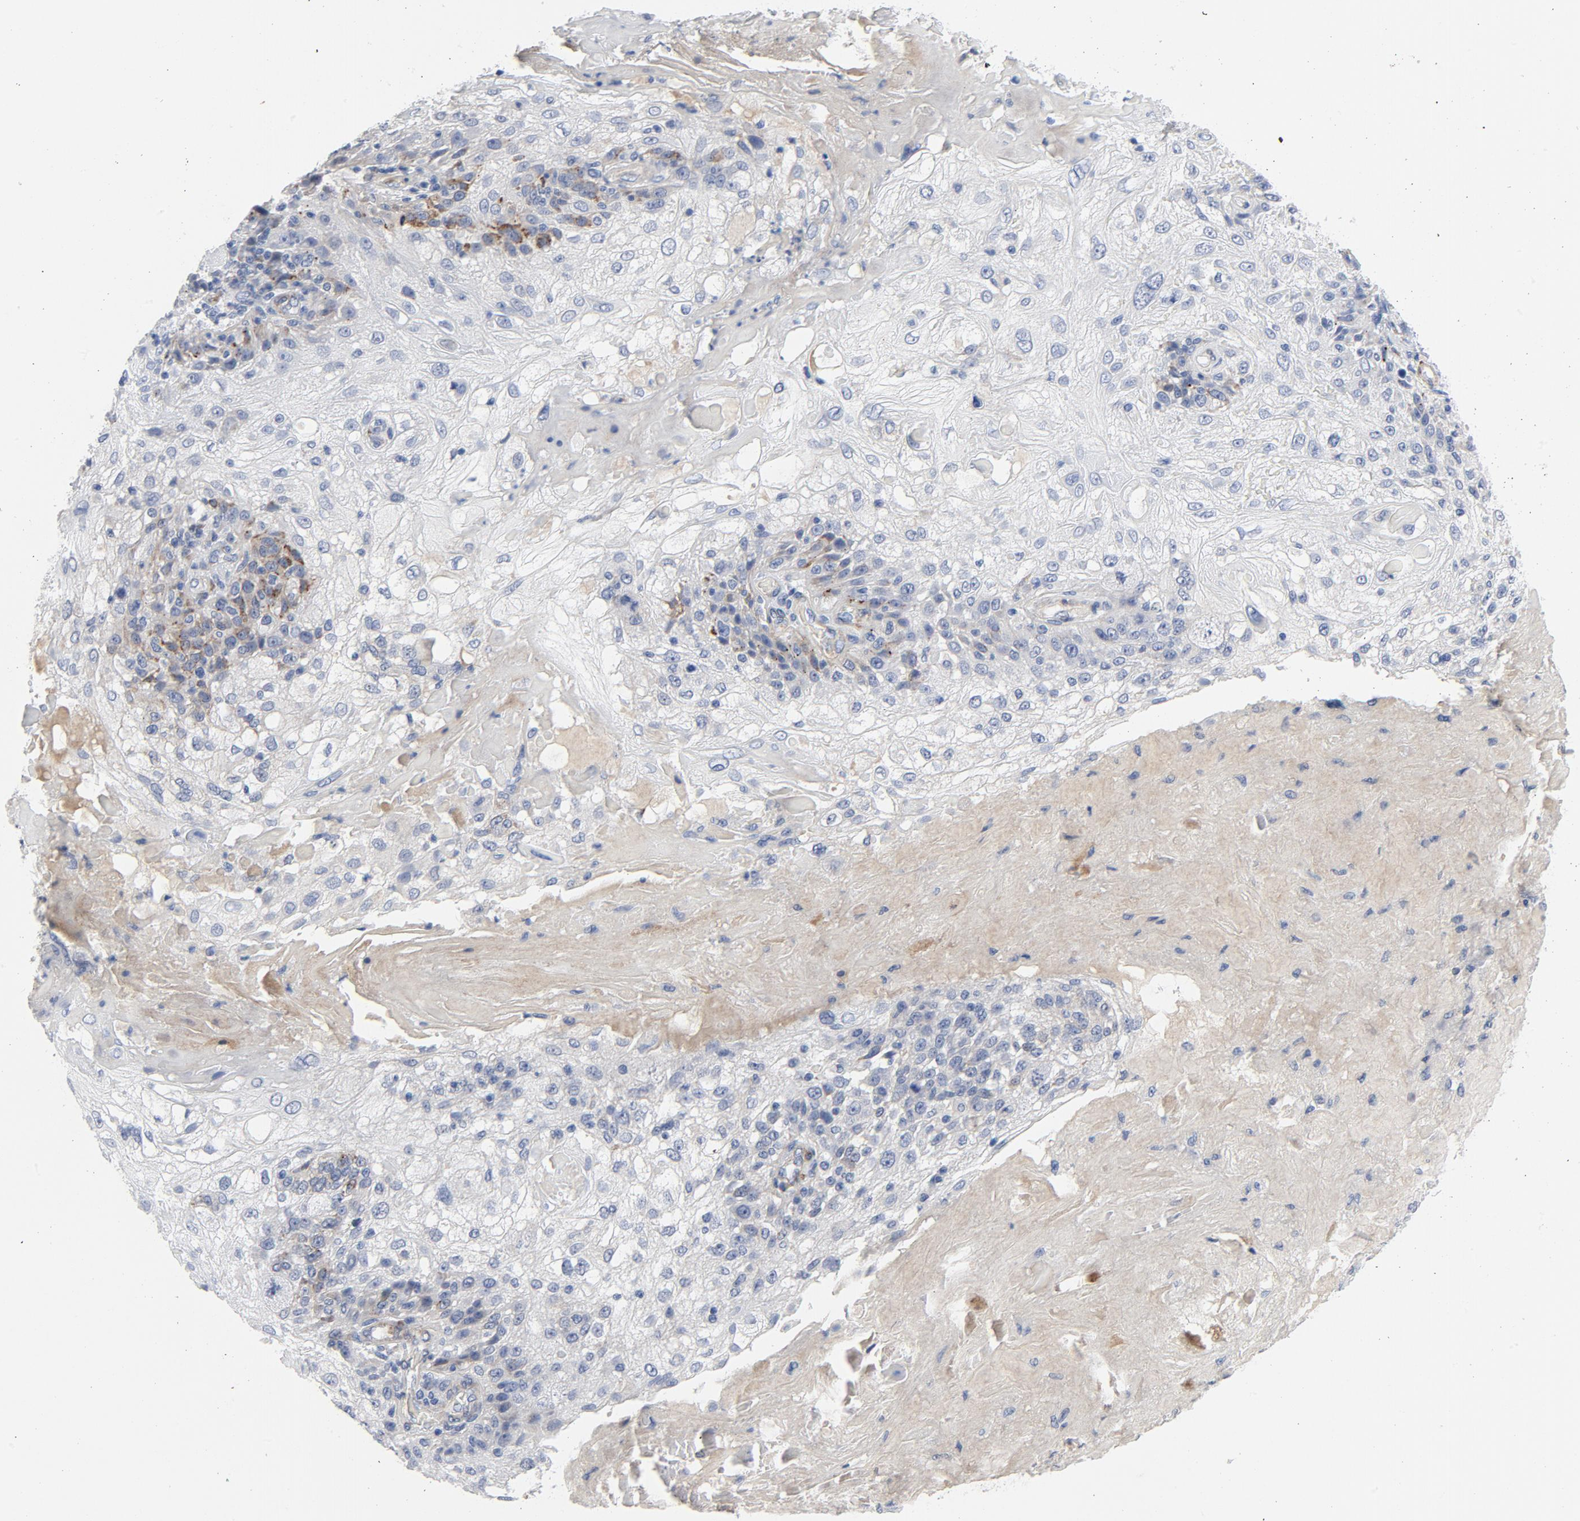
{"staining": {"intensity": "negative", "quantity": "none", "location": "none"}, "tissue": "skin cancer", "cell_type": "Tumor cells", "image_type": "cancer", "snomed": [{"axis": "morphology", "description": "Normal tissue, NOS"}, {"axis": "morphology", "description": "Squamous cell carcinoma, NOS"}, {"axis": "topography", "description": "Skin"}], "caption": "Immunohistochemistry photomicrograph of human skin squamous cell carcinoma stained for a protein (brown), which reveals no staining in tumor cells.", "gene": "LAMC1", "patient": {"sex": "female", "age": 83}}